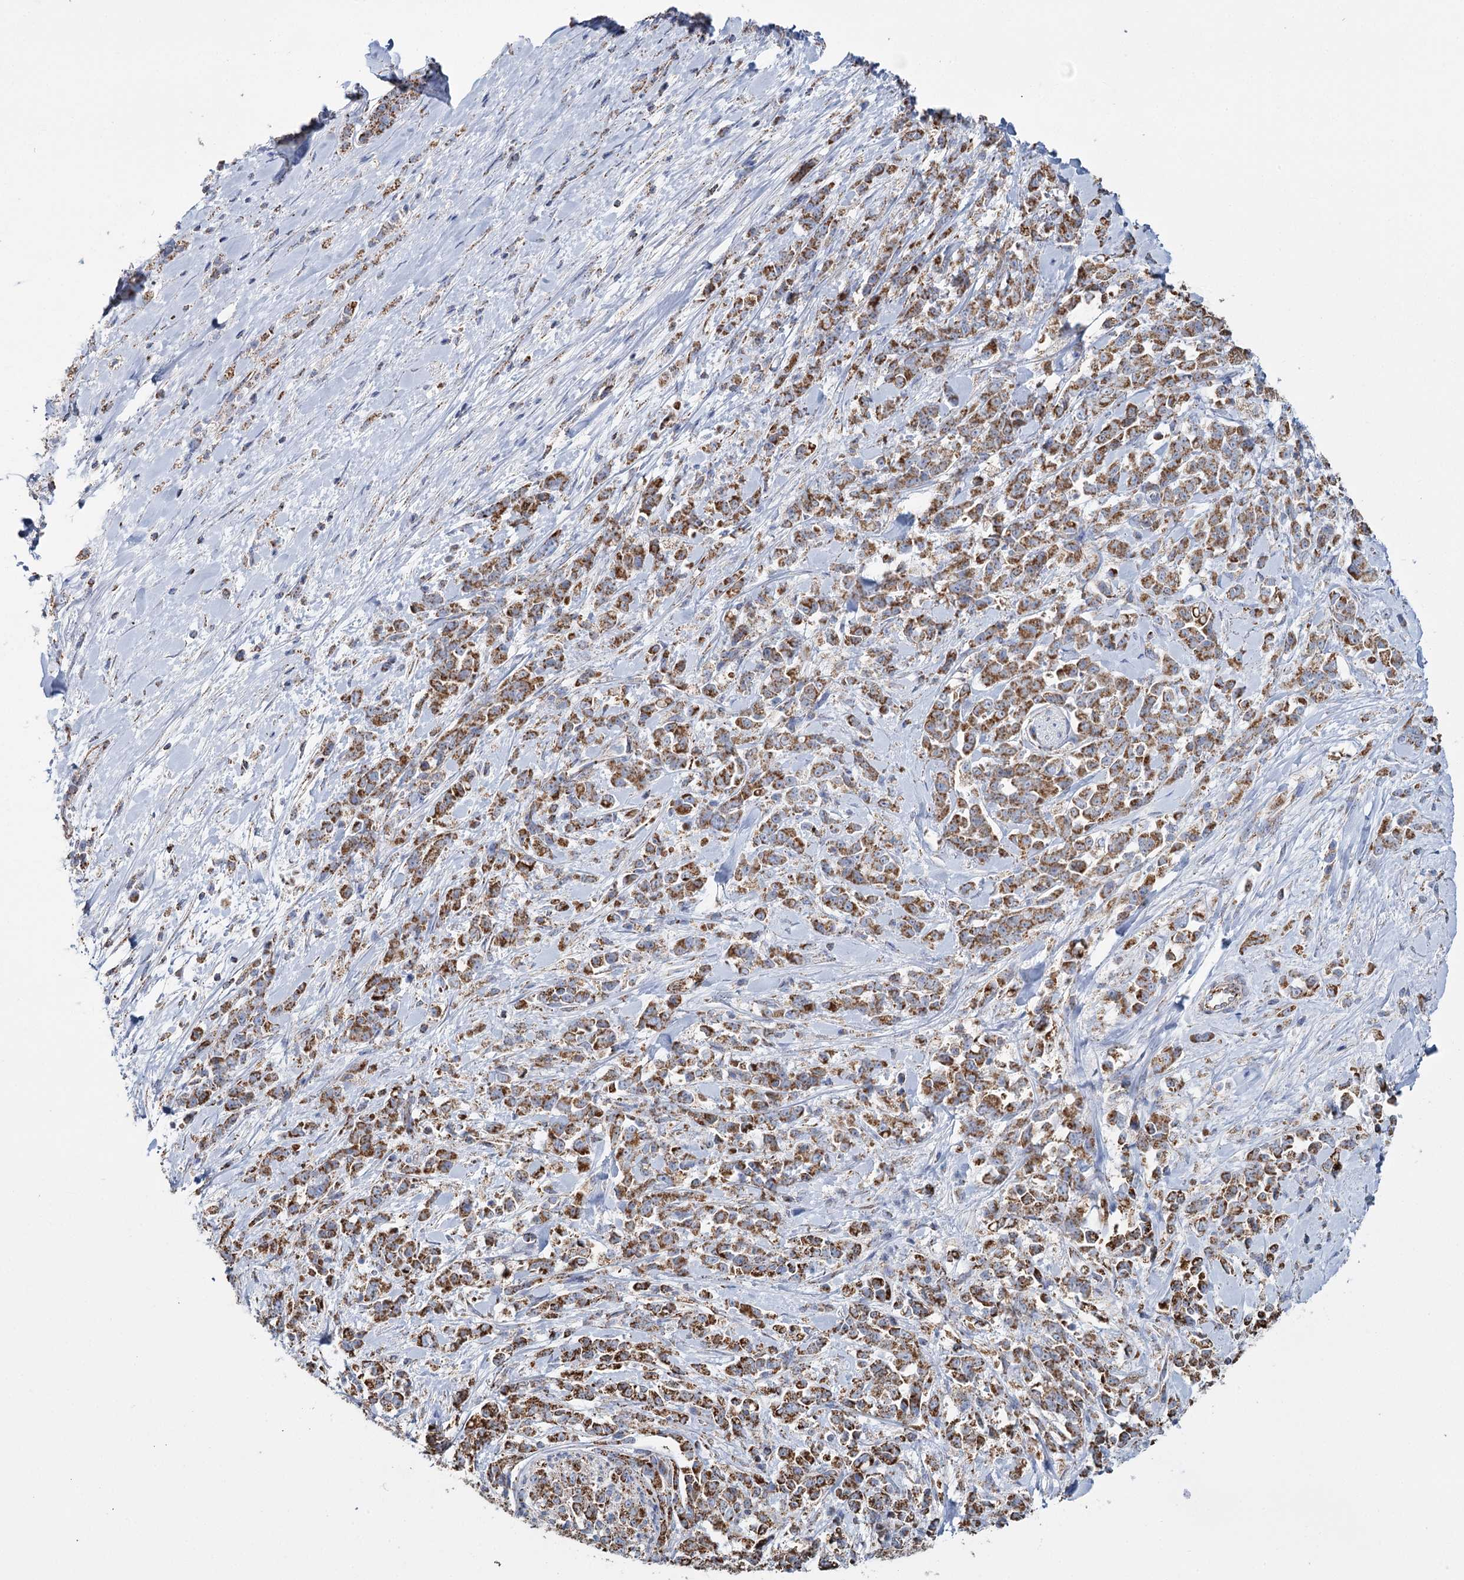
{"staining": {"intensity": "strong", "quantity": ">75%", "location": "cytoplasmic/membranous"}, "tissue": "pancreatic cancer", "cell_type": "Tumor cells", "image_type": "cancer", "snomed": [{"axis": "morphology", "description": "Normal tissue, NOS"}, {"axis": "morphology", "description": "Adenocarcinoma, NOS"}, {"axis": "topography", "description": "Pancreas"}], "caption": "A histopathology image showing strong cytoplasmic/membranous expression in approximately >75% of tumor cells in pancreatic adenocarcinoma, as visualized by brown immunohistochemical staining.", "gene": "MRPL44", "patient": {"sex": "female", "age": 64}}